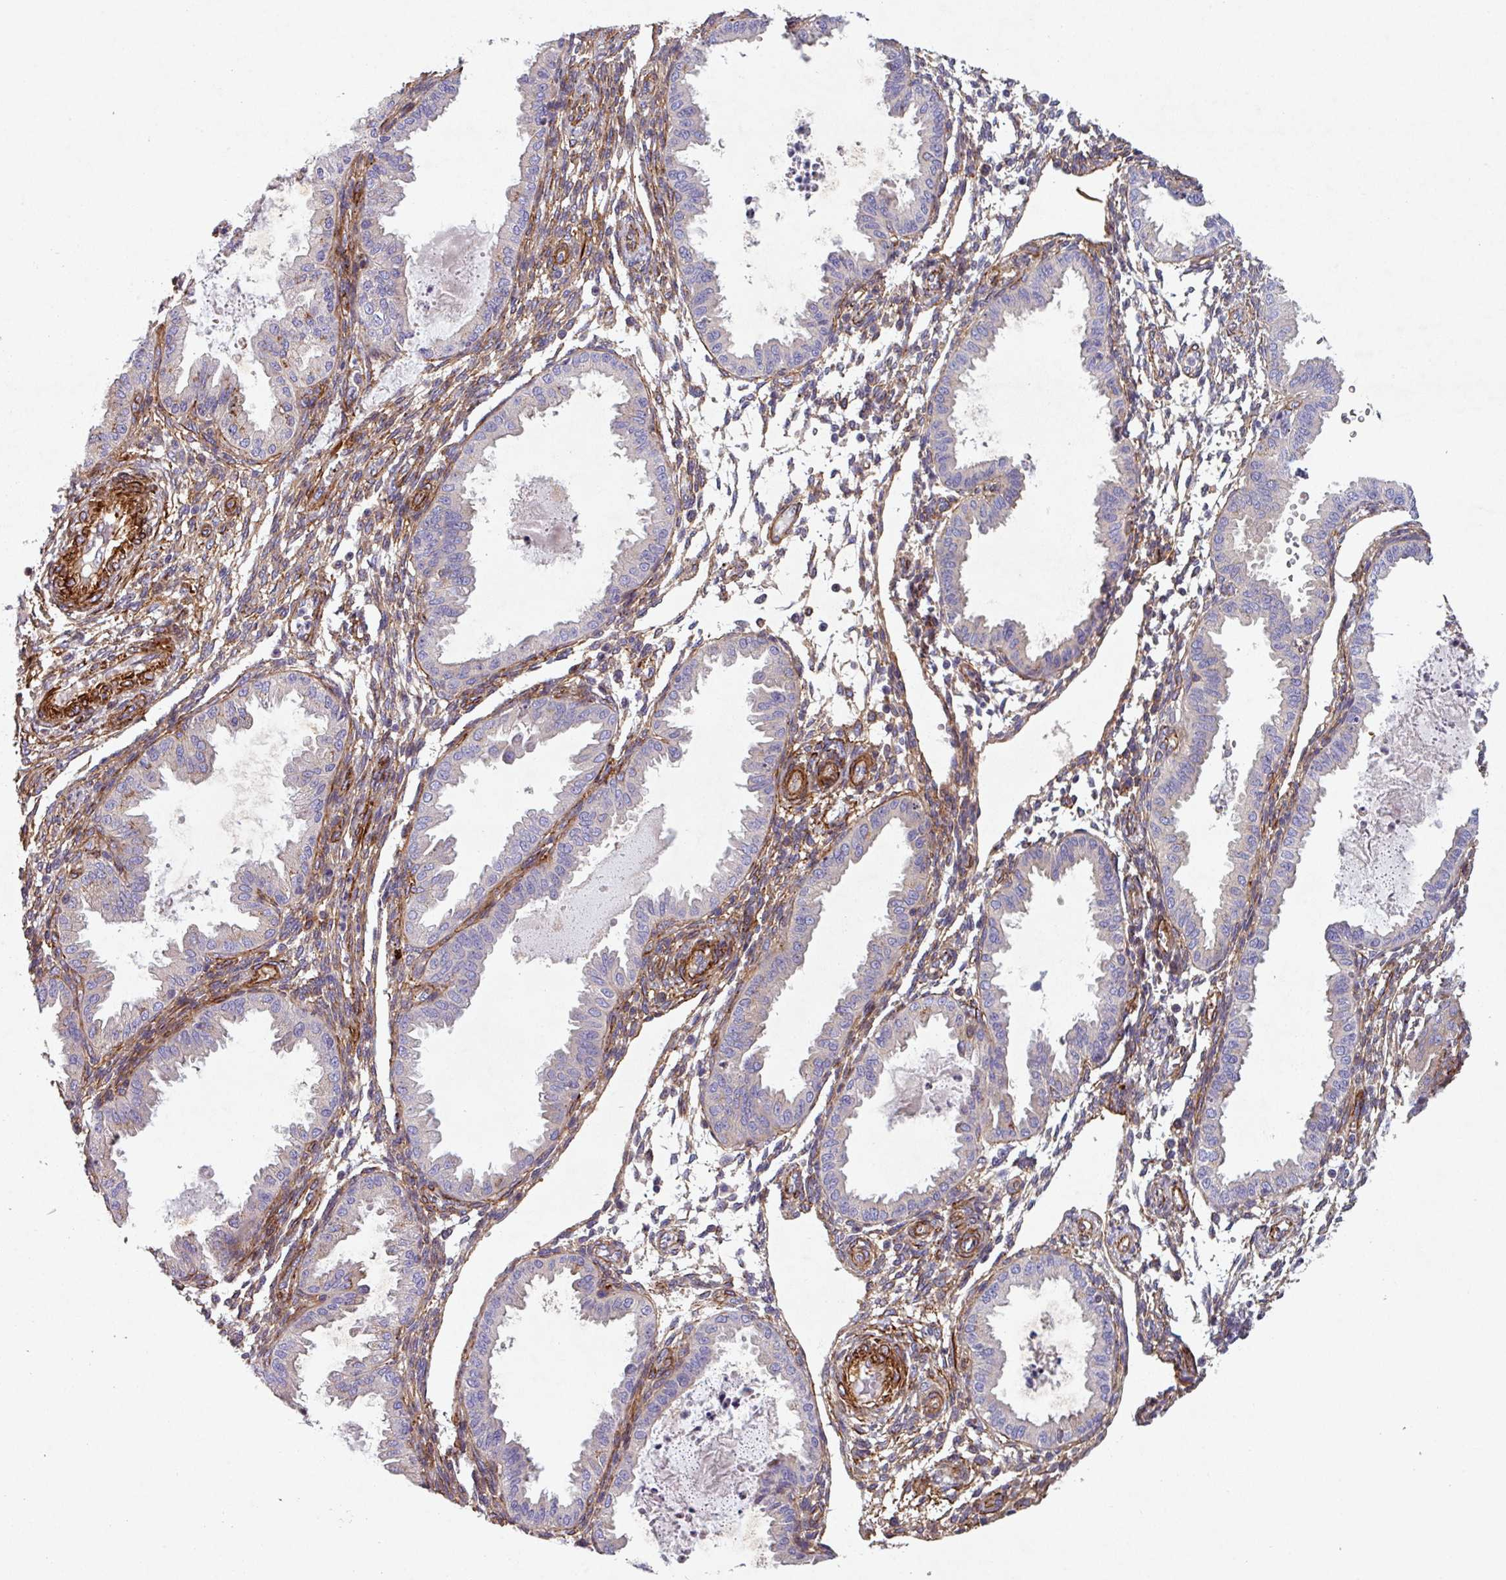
{"staining": {"intensity": "moderate", "quantity": "25%-75%", "location": "cytoplasmic/membranous"}, "tissue": "endometrium", "cell_type": "Cells in endometrial stroma", "image_type": "normal", "snomed": [{"axis": "morphology", "description": "Normal tissue, NOS"}, {"axis": "topography", "description": "Endometrium"}], "caption": "Cells in endometrial stroma show moderate cytoplasmic/membranous positivity in approximately 25%-75% of cells in benign endometrium.", "gene": "ATP2C2", "patient": {"sex": "female", "age": 33}}